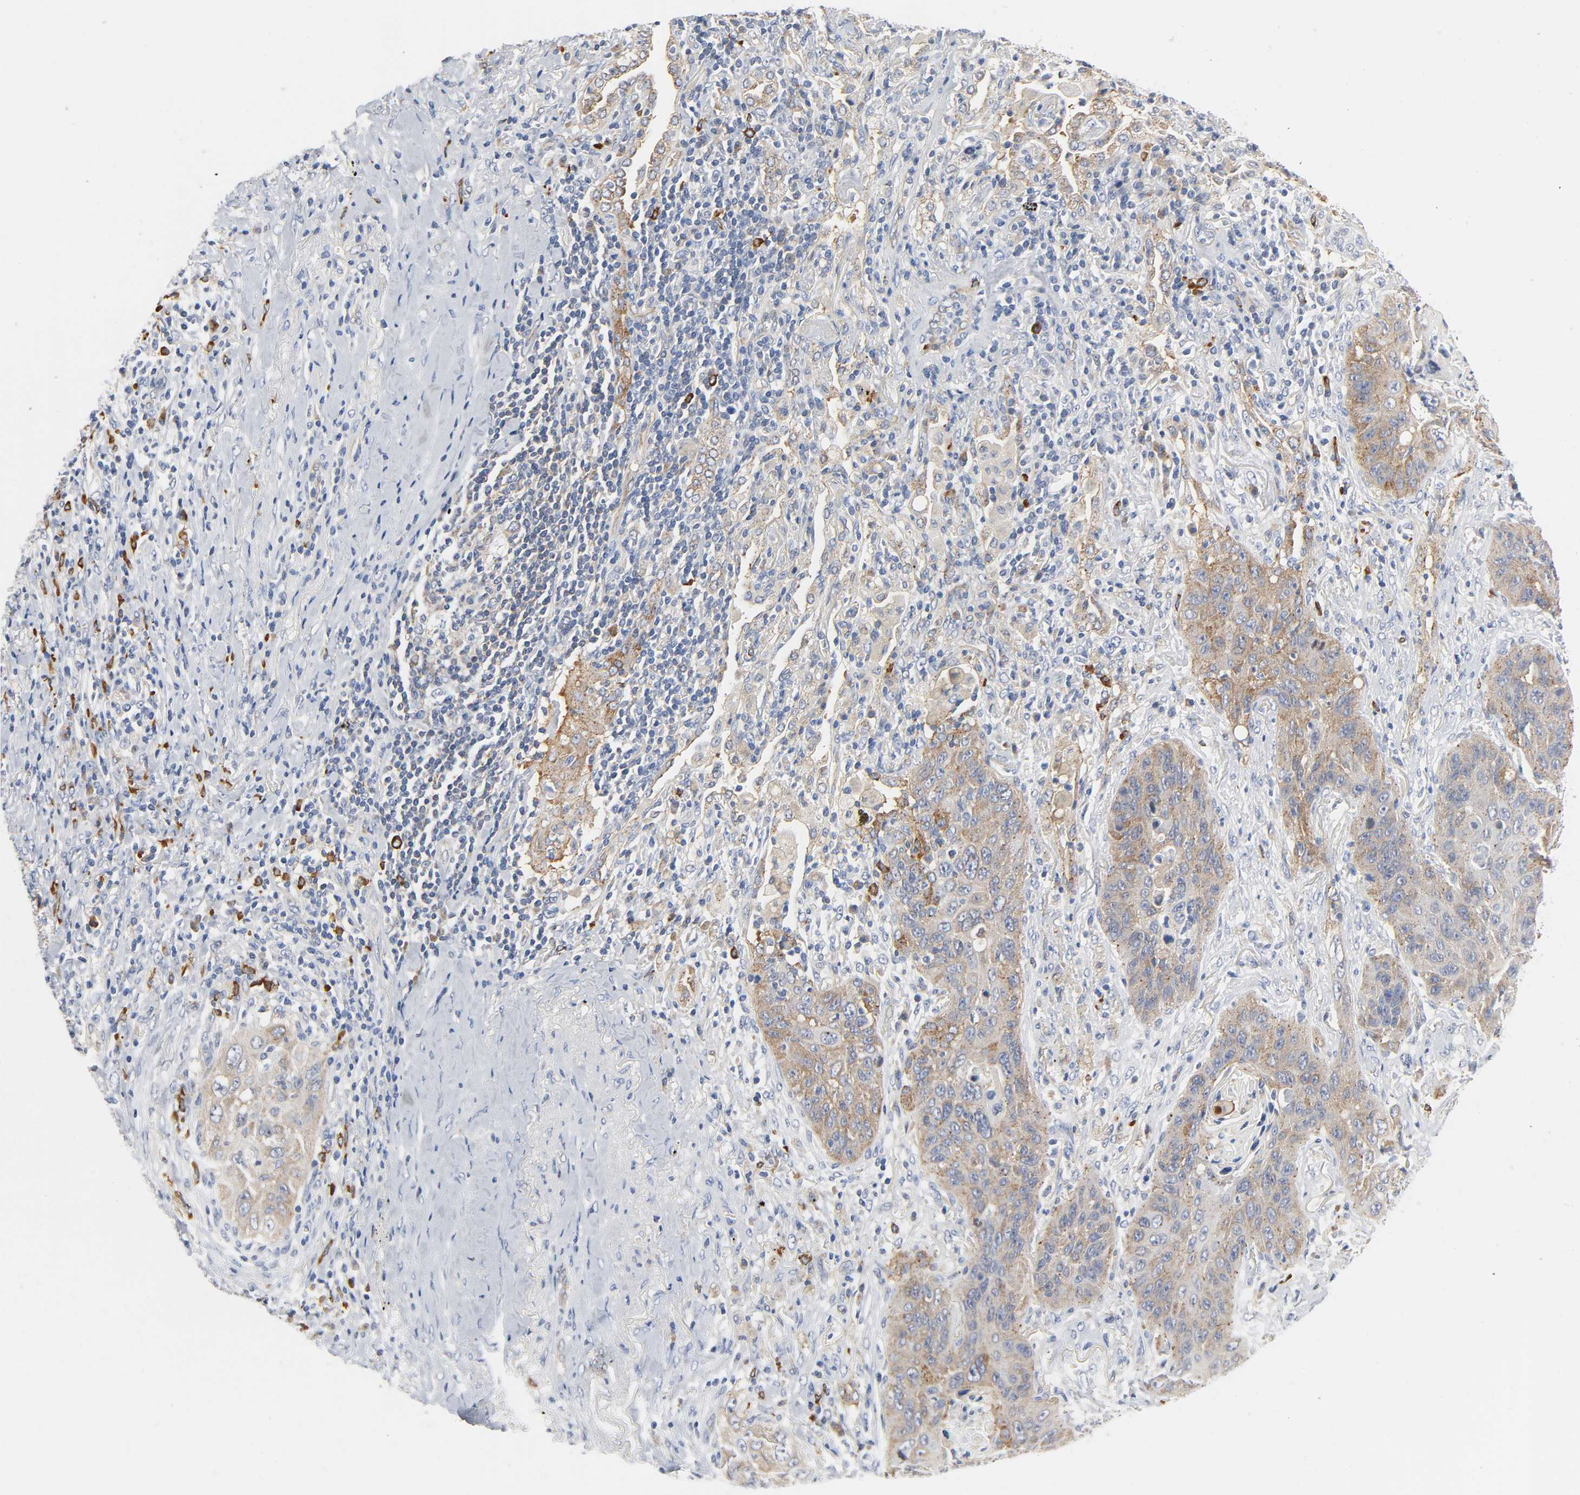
{"staining": {"intensity": "weak", "quantity": ">75%", "location": "cytoplasmic/membranous"}, "tissue": "lung cancer", "cell_type": "Tumor cells", "image_type": "cancer", "snomed": [{"axis": "morphology", "description": "Squamous cell carcinoma, NOS"}, {"axis": "topography", "description": "Lung"}], "caption": "IHC staining of squamous cell carcinoma (lung), which shows low levels of weak cytoplasmic/membranous expression in about >75% of tumor cells indicating weak cytoplasmic/membranous protein staining. The staining was performed using DAB (3,3'-diaminobenzidine) (brown) for protein detection and nuclei were counterstained in hematoxylin (blue).", "gene": "CD2AP", "patient": {"sex": "female", "age": 67}}